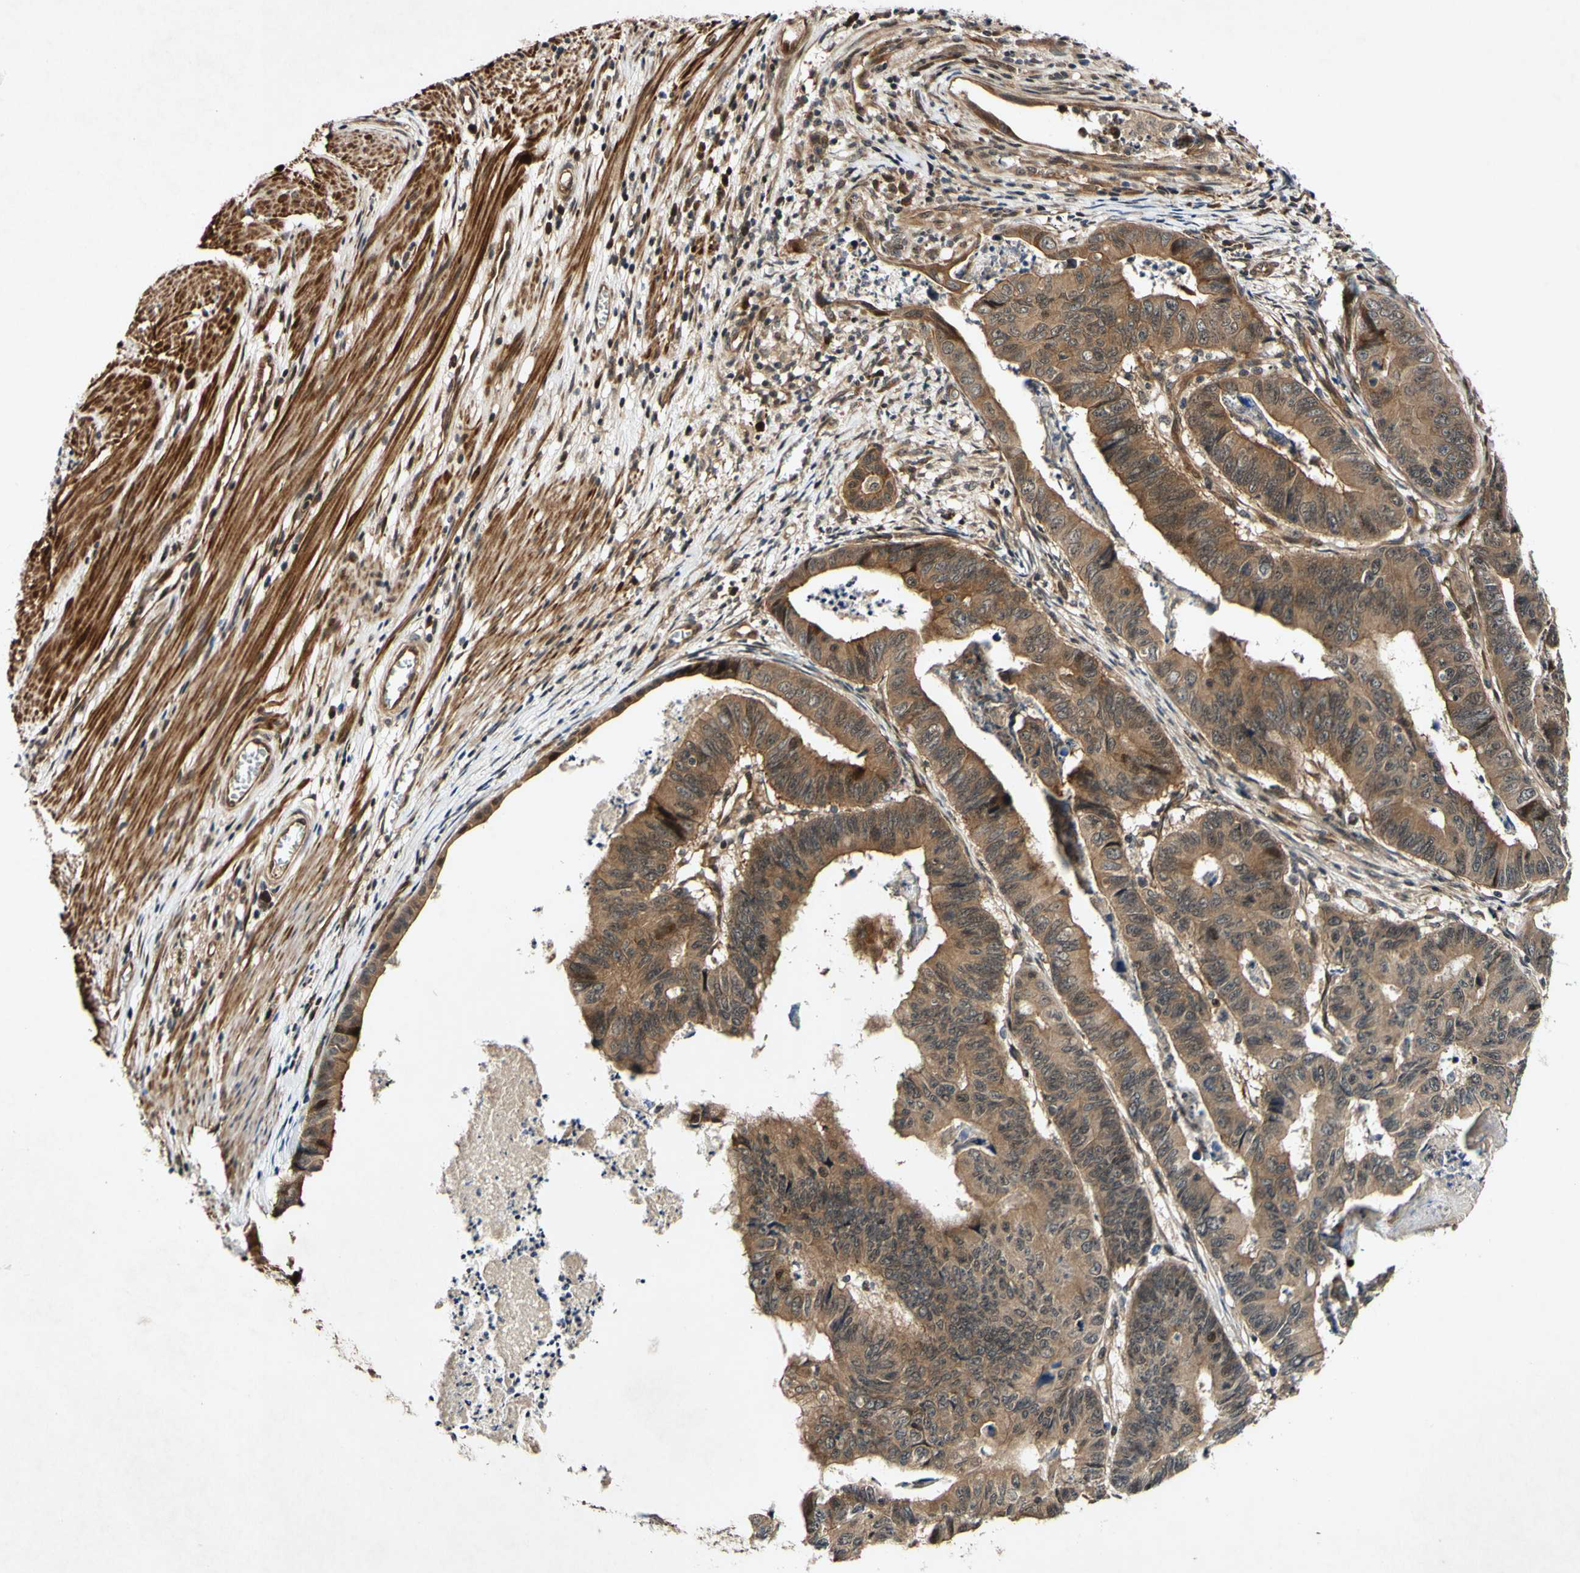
{"staining": {"intensity": "moderate", "quantity": ">75%", "location": "cytoplasmic/membranous"}, "tissue": "stomach cancer", "cell_type": "Tumor cells", "image_type": "cancer", "snomed": [{"axis": "morphology", "description": "Adenocarcinoma, NOS"}, {"axis": "topography", "description": "Stomach, lower"}], "caption": "DAB (3,3'-diaminobenzidine) immunohistochemical staining of human stomach cancer shows moderate cytoplasmic/membranous protein expression in about >75% of tumor cells.", "gene": "CSNK1E", "patient": {"sex": "male", "age": 77}}